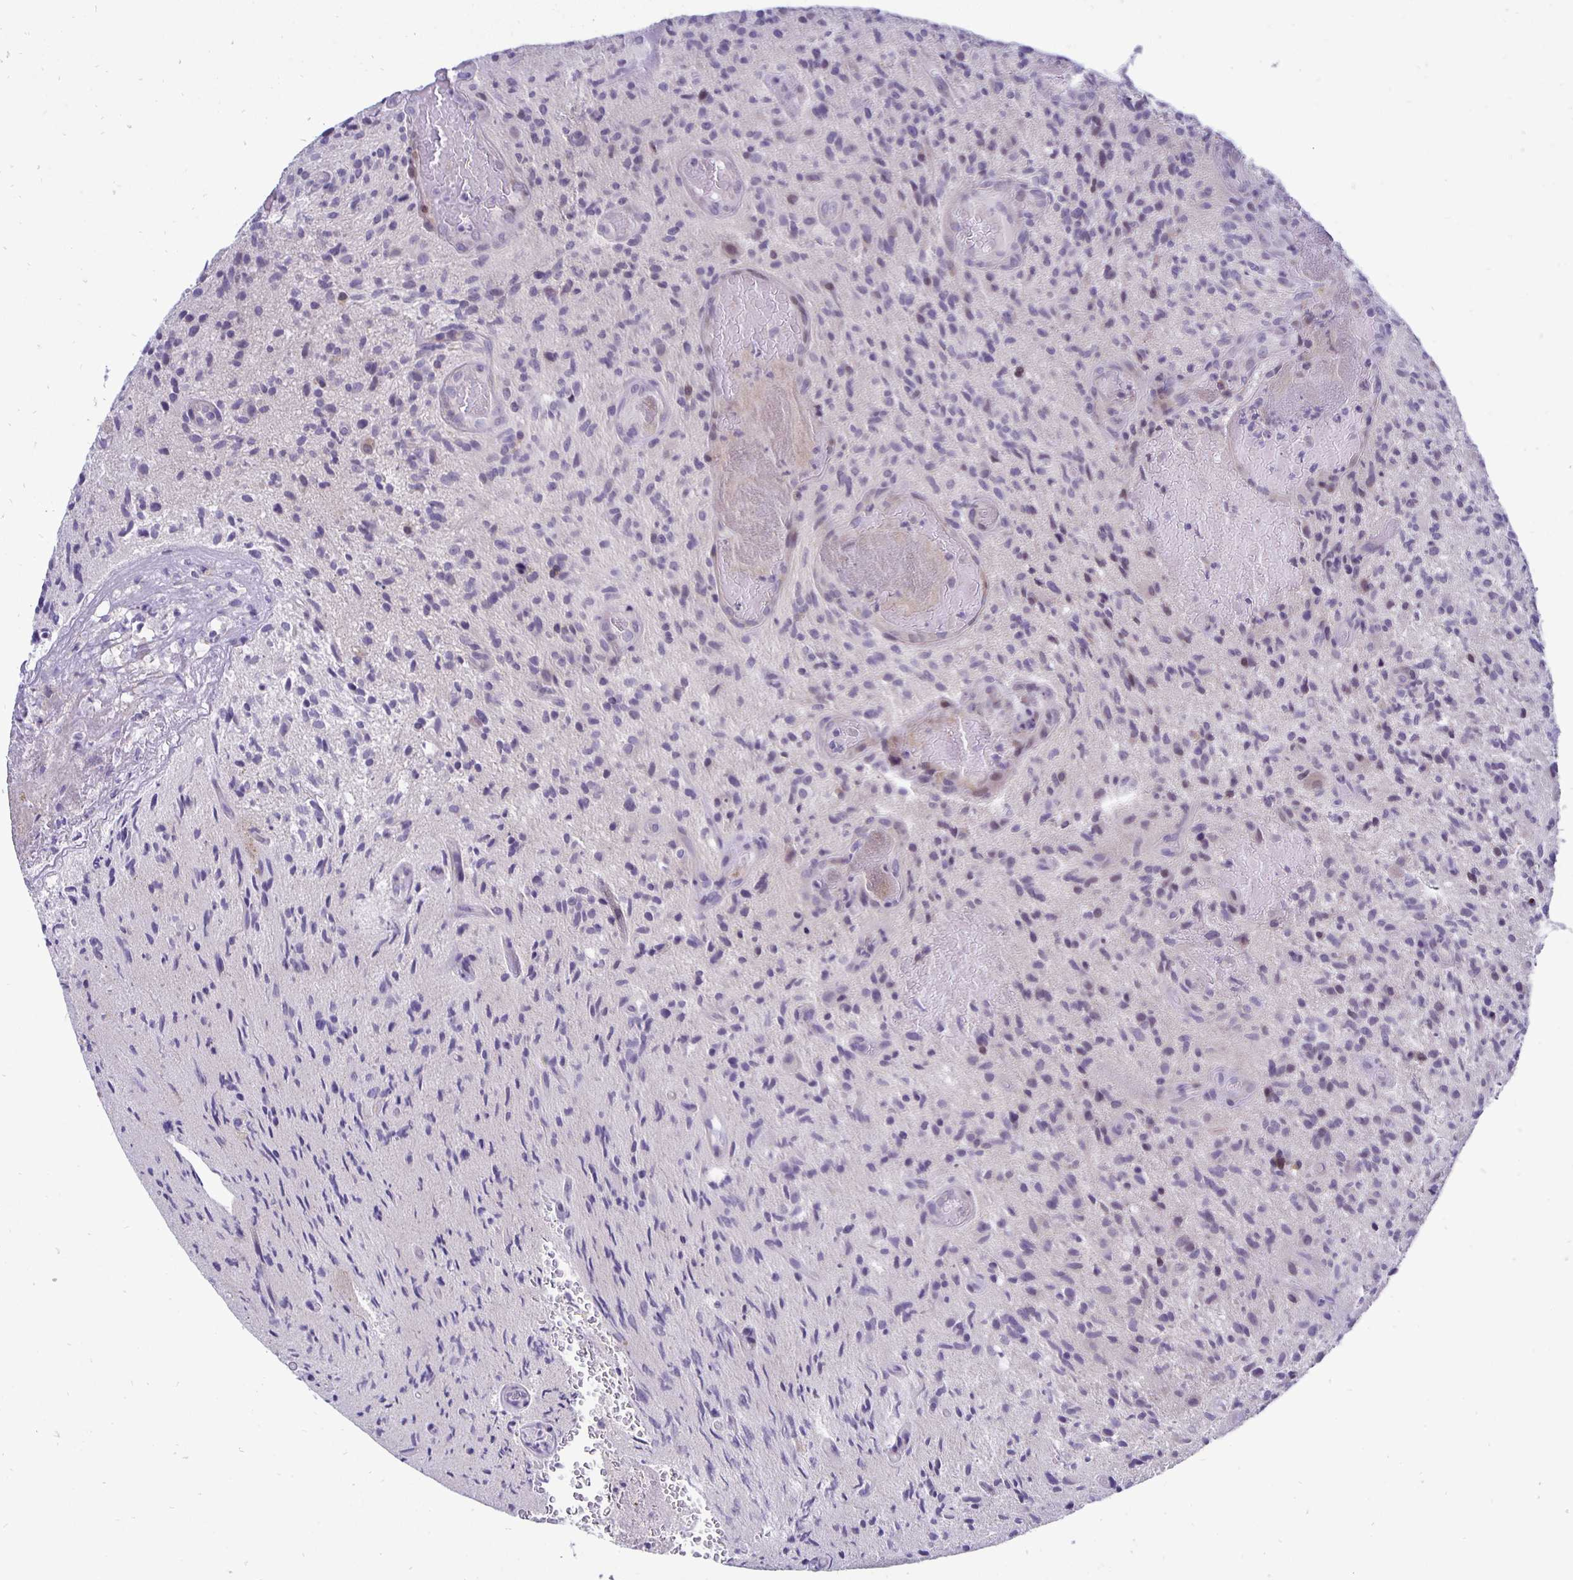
{"staining": {"intensity": "negative", "quantity": "none", "location": "none"}, "tissue": "glioma", "cell_type": "Tumor cells", "image_type": "cancer", "snomed": [{"axis": "morphology", "description": "Glioma, malignant, High grade"}, {"axis": "topography", "description": "Brain"}], "caption": "Immunohistochemistry histopathology image of human glioma stained for a protein (brown), which reveals no positivity in tumor cells.", "gene": "ERBB2", "patient": {"sex": "male", "age": 55}}